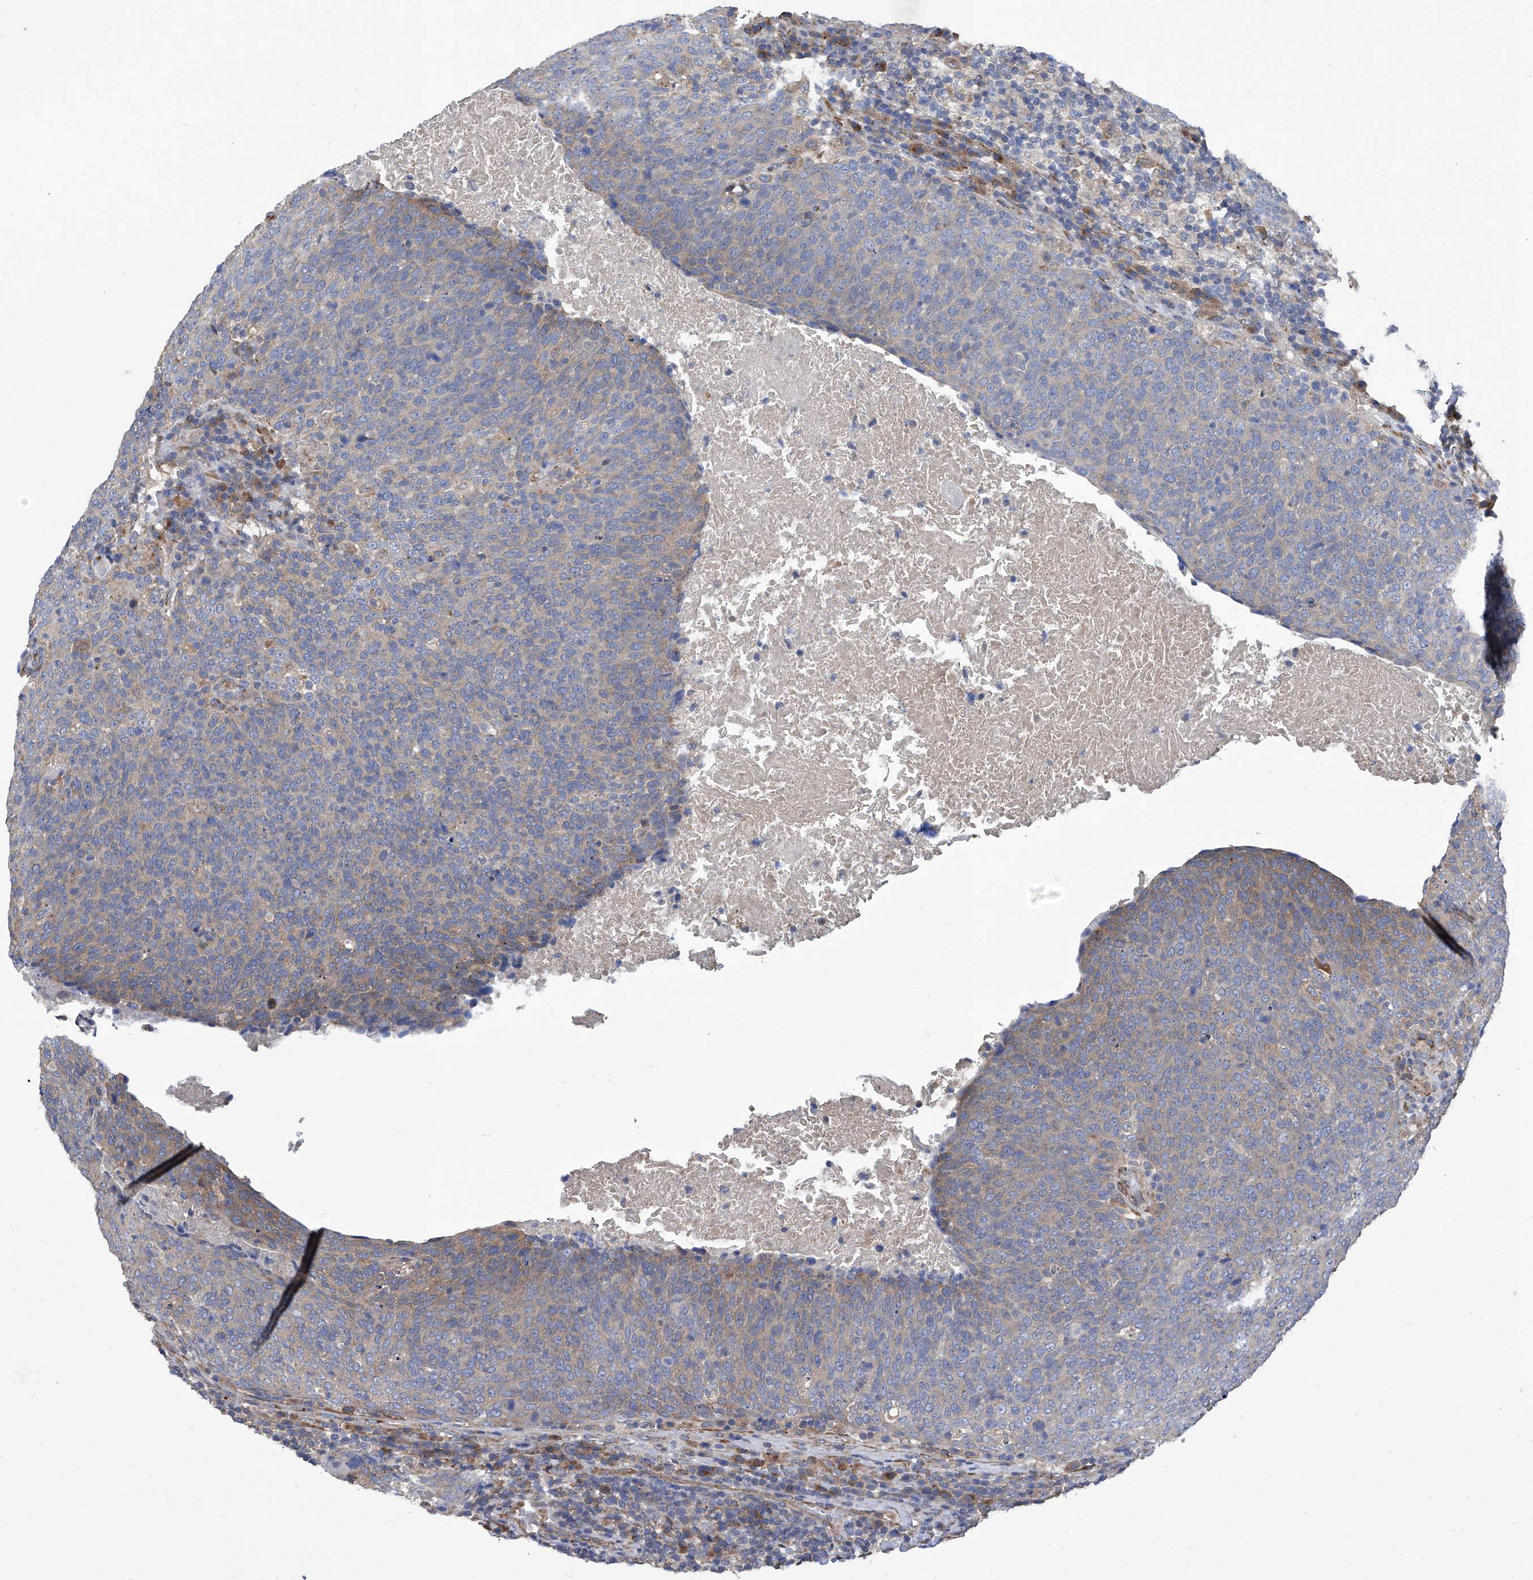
{"staining": {"intensity": "weak", "quantity": "25%-75%", "location": "cytoplasmic/membranous"}, "tissue": "head and neck cancer", "cell_type": "Tumor cells", "image_type": "cancer", "snomed": [{"axis": "morphology", "description": "Squamous cell carcinoma, NOS"}, {"axis": "morphology", "description": "Squamous cell carcinoma, metastatic, NOS"}, {"axis": "topography", "description": "Lymph node"}, {"axis": "topography", "description": "Head-Neck"}], "caption": "Weak cytoplasmic/membranous protein positivity is appreciated in approximately 25%-75% of tumor cells in head and neck cancer (squamous cell carcinoma). Ihc stains the protein of interest in brown and the nuclei are stained blue.", "gene": "SMS", "patient": {"sex": "male", "age": 62}}